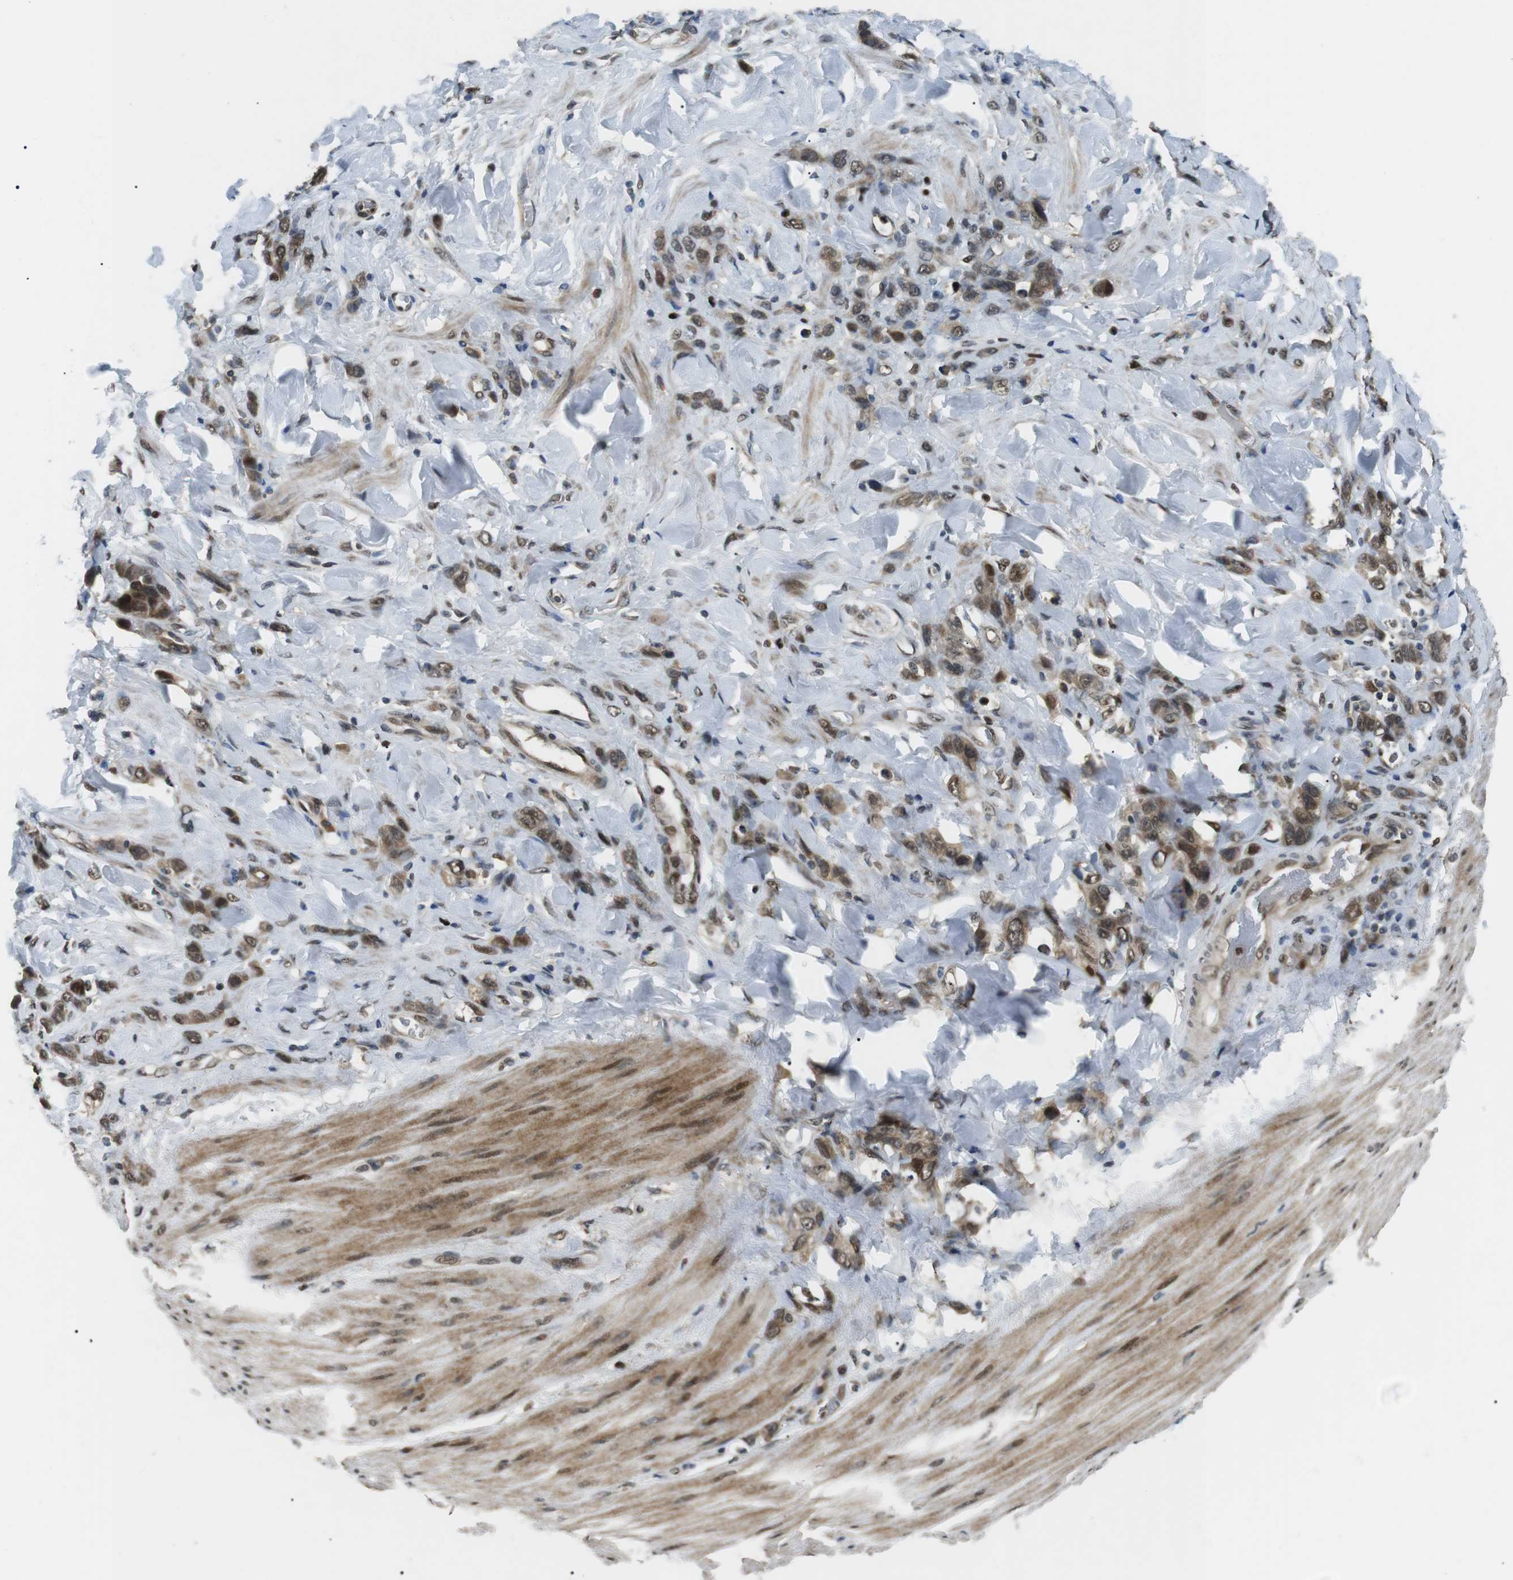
{"staining": {"intensity": "moderate", "quantity": ">75%", "location": "cytoplasmic/membranous,nuclear"}, "tissue": "stomach cancer", "cell_type": "Tumor cells", "image_type": "cancer", "snomed": [{"axis": "morphology", "description": "Normal tissue, NOS"}, {"axis": "morphology", "description": "Adenocarcinoma, NOS"}, {"axis": "topography", "description": "Stomach"}], "caption": "Protein analysis of stomach cancer (adenocarcinoma) tissue demonstrates moderate cytoplasmic/membranous and nuclear positivity in approximately >75% of tumor cells. (DAB IHC, brown staining for protein, blue staining for nuclei).", "gene": "ORAI3", "patient": {"sex": "male", "age": 82}}